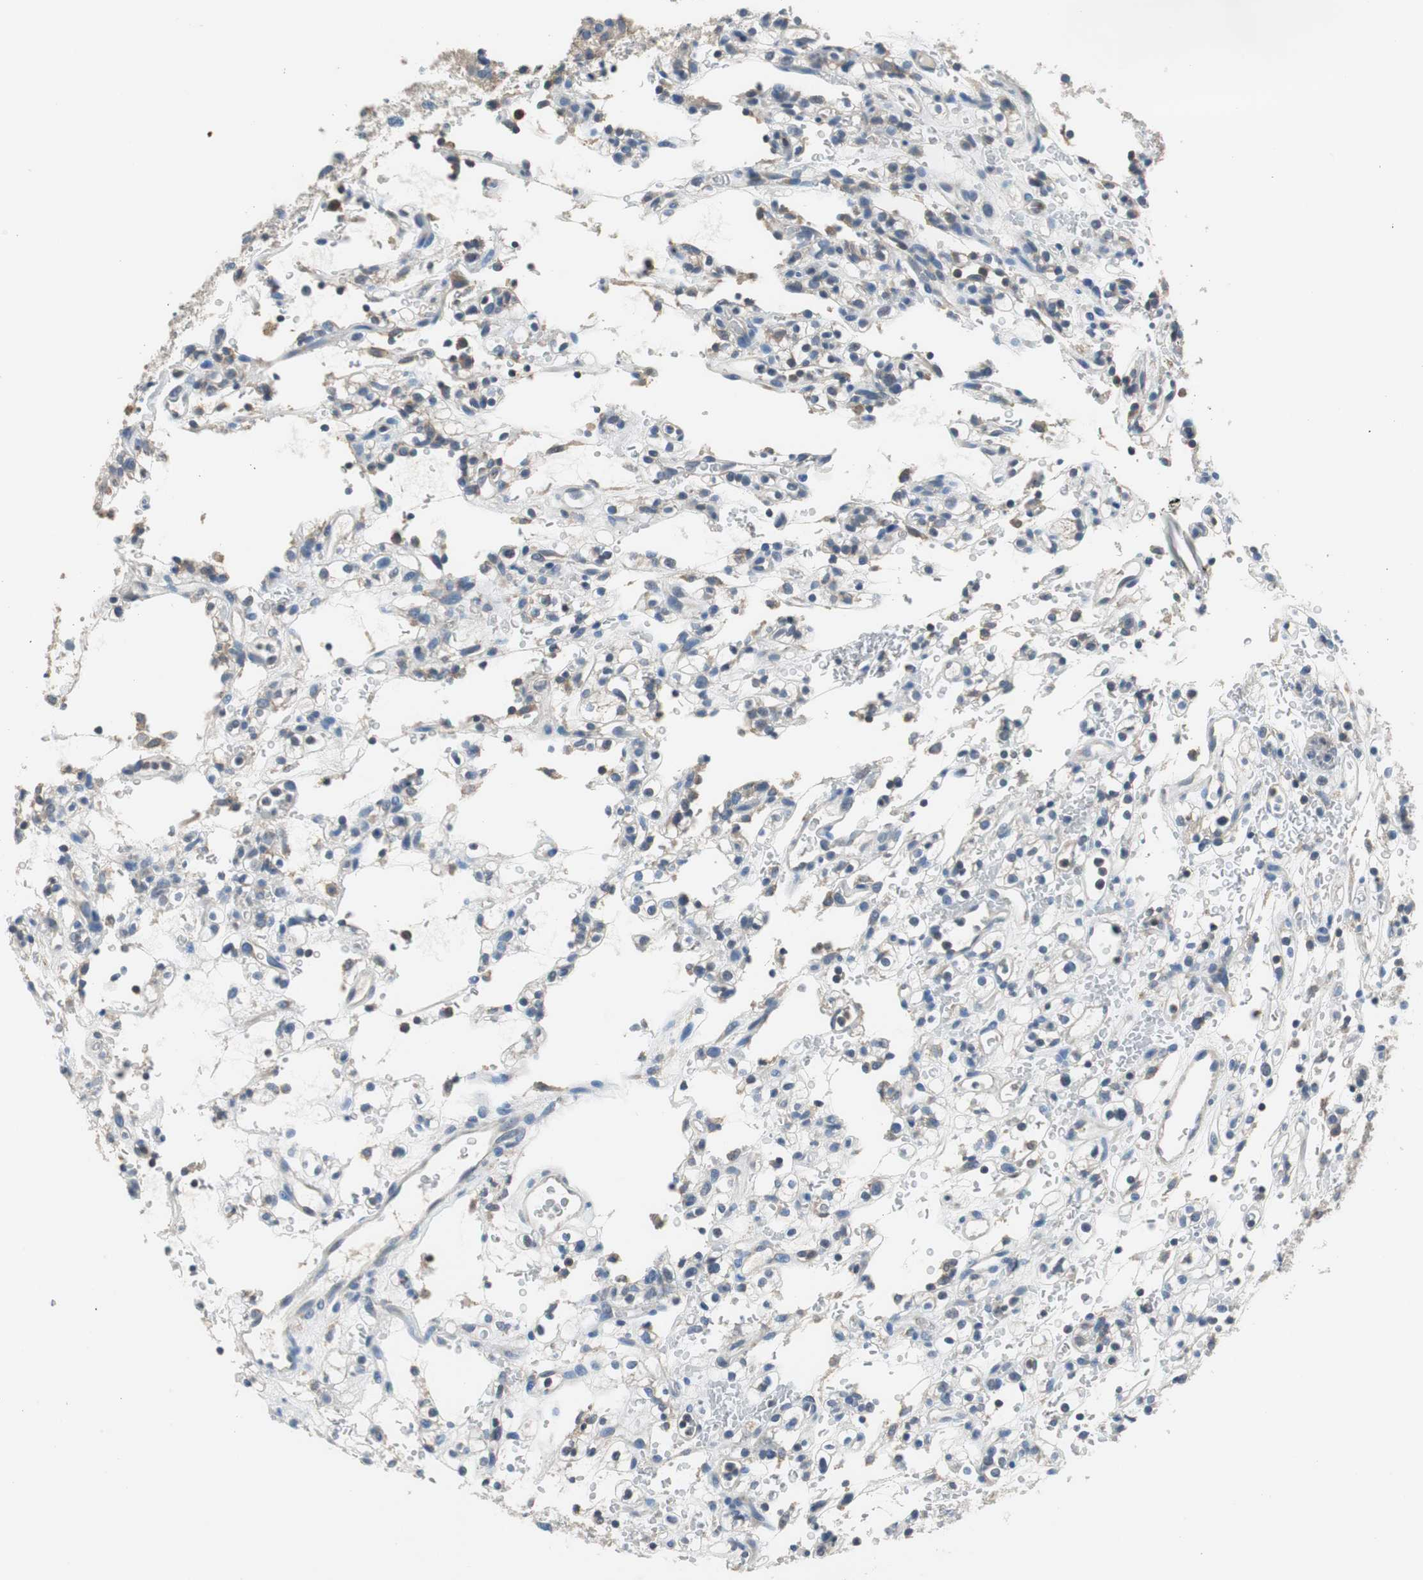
{"staining": {"intensity": "negative", "quantity": "none", "location": "none"}, "tissue": "renal cancer", "cell_type": "Tumor cells", "image_type": "cancer", "snomed": [{"axis": "morphology", "description": "Normal tissue, NOS"}, {"axis": "morphology", "description": "Adenocarcinoma, NOS"}, {"axis": "topography", "description": "Kidney"}], "caption": "High power microscopy image of an immunohistochemistry (IHC) image of renal adenocarcinoma, revealing no significant positivity in tumor cells. (Brightfield microscopy of DAB IHC at high magnification).", "gene": "PRKCA", "patient": {"sex": "female", "age": 72}}